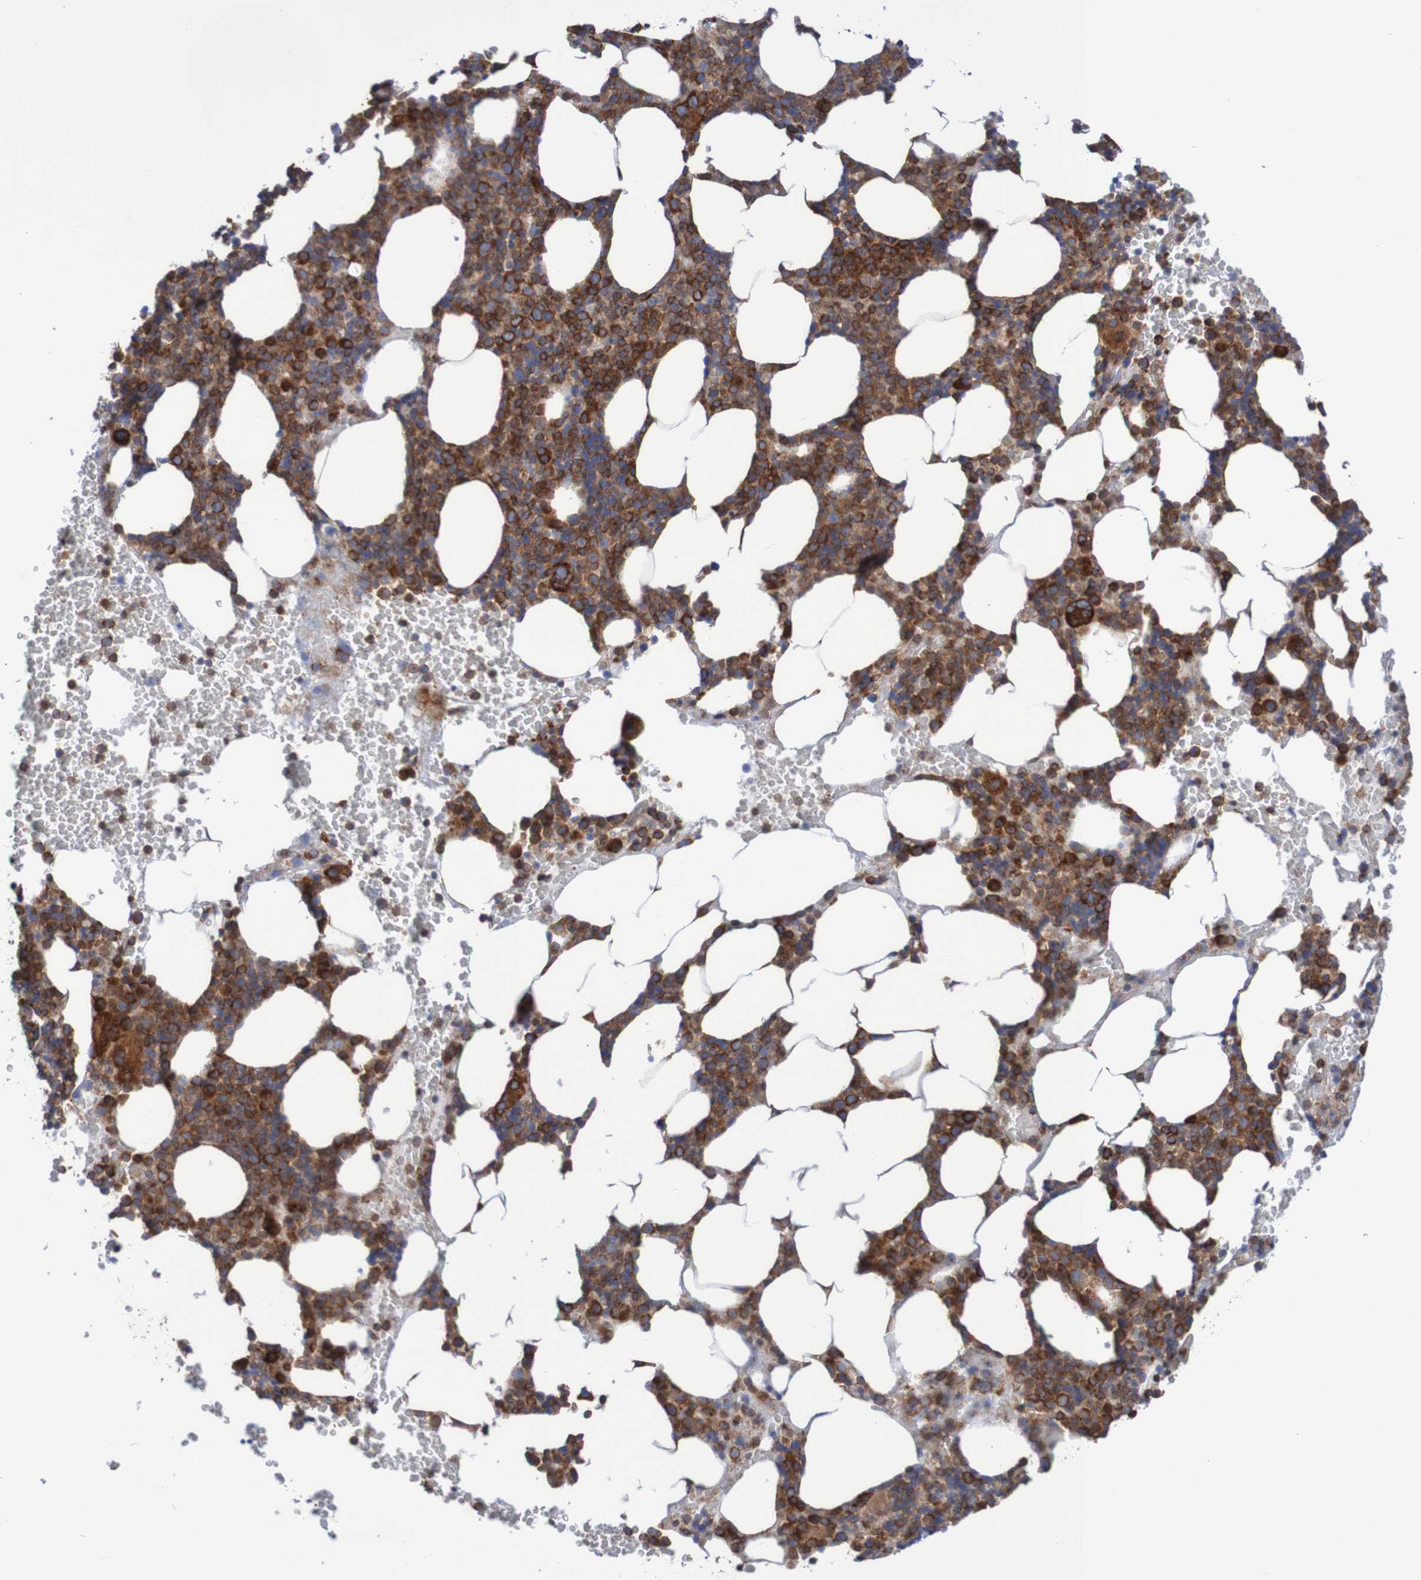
{"staining": {"intensity": "strong", "quantity": ">75%", "location": "cytoplasmic/membranous"}, "tissue": "bone marrow", "cell_type": "Hematopoietic cells", "image_type": "normal", "snomed": [{"axis": "morphology", "description": "Normal tissue, NOS"}, {"axis": "morphology", "description": "Inflammation, NOS"}, {"axis": "topography", "description": "Bone marrow"}], "caption": "DAB (3,3'-diaminobenzidine) immunohistochemical staining of benign human bone marrow exhibits strong cytoplasmic/membranous protein positivity in approximately >75% of hematopoietic cells.", "gene": "FXR2", "patient": {"sex": "female", "age": 70}}